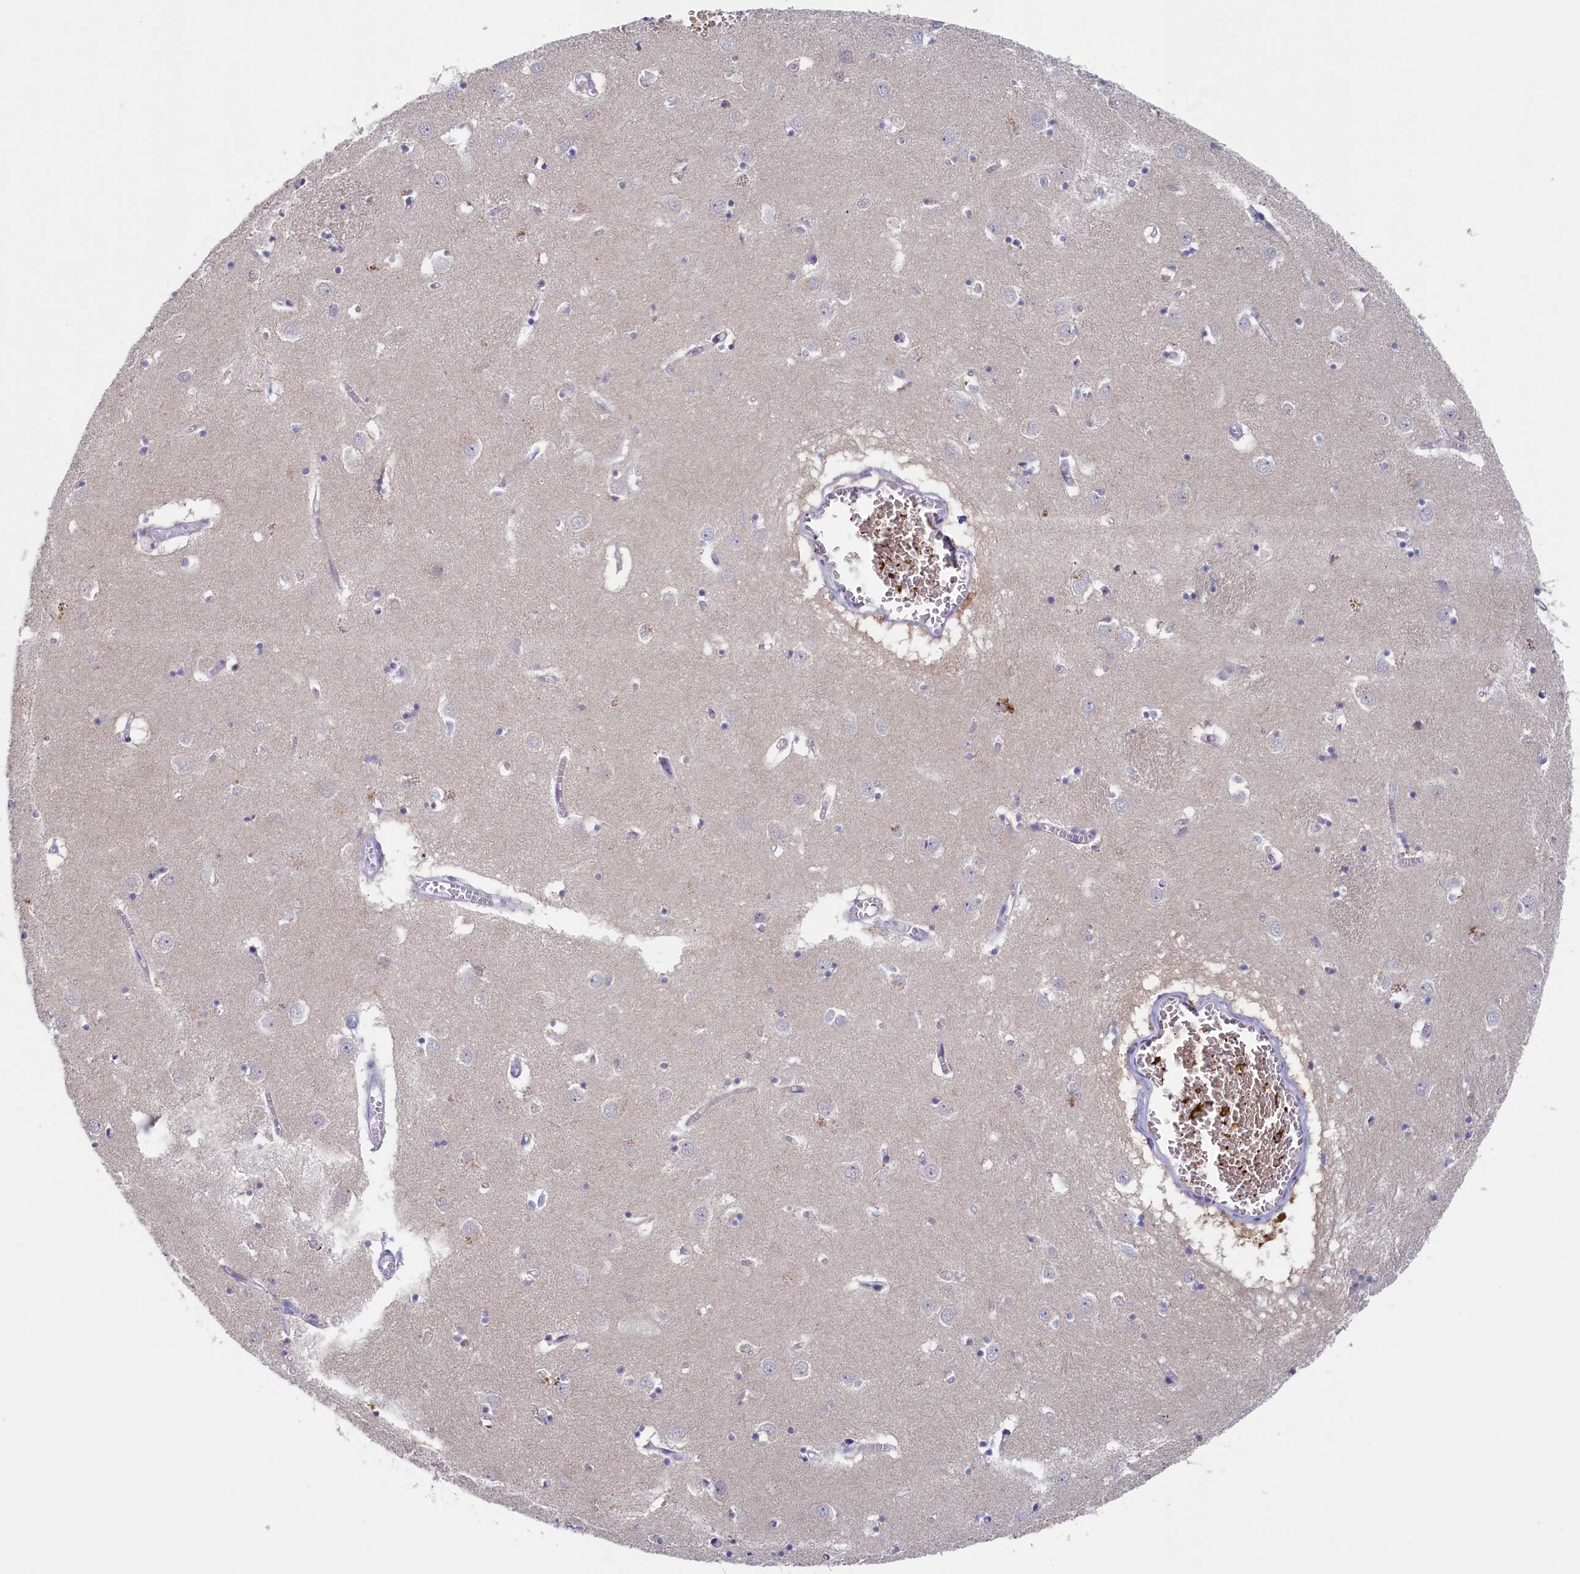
{"staining": {"intensity": "negative", "quantity": "none", "location": "none"}, "tissue": "caudate", "cell_type": "Glial cells", "image_type": "normal", "snomed": [{"axis": "morphology", "description": "Normal tissue, NOS"}, {"axis": "topography", "description": "Lateral ventricle wall"}], "caption": "Immunohistochemical staining of normal human caudate demonstrates no significant positivity in glial cells. (DAB immunohistochemistry visualized using brightfield microscopy, high magnification).", "gene": "WDR76", "patient": {"sex": "male", "age": 70}}